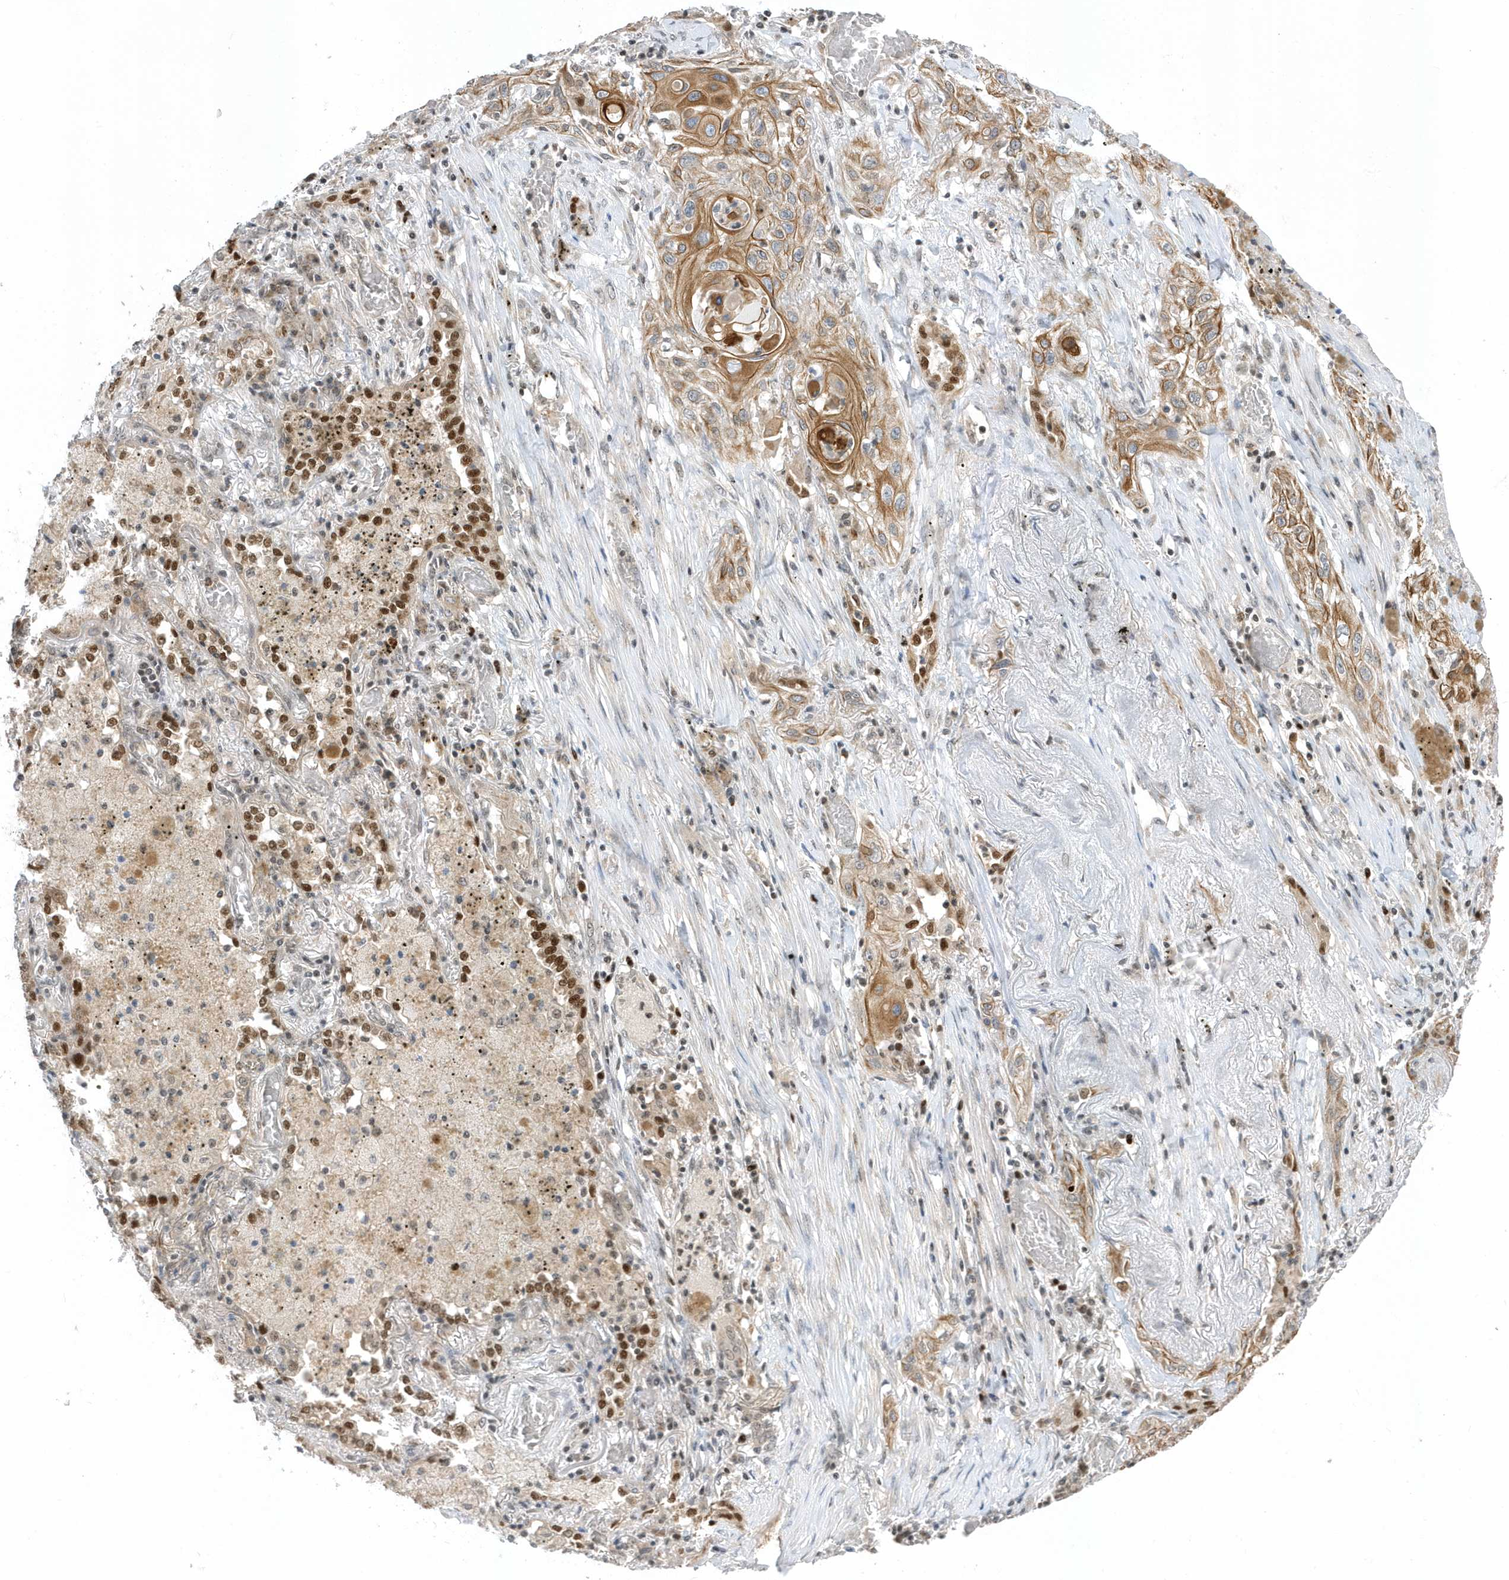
{"staining": {"intensity": "moderate", "quantity": ">75%", "location": "cytoplasmic/membranous"}, "tissue": "lung cancer", "cell_type": "Tumor cells", "image_type": "cancer", "snomed": [{"axis": "morphology", "description": "Squamous cell carcinoma, NOS"}, {"axis": "topography", "description": "Lung"}], "caption": "Human lung cancer (squamous cell carcinoma) stained for a protein (brown) reveals moderate cytoplasmic/membranous positive staining in about >75% of tumor cells.", "gene": "ZNF740", "patient": {"sex": "female", "age": 47}}